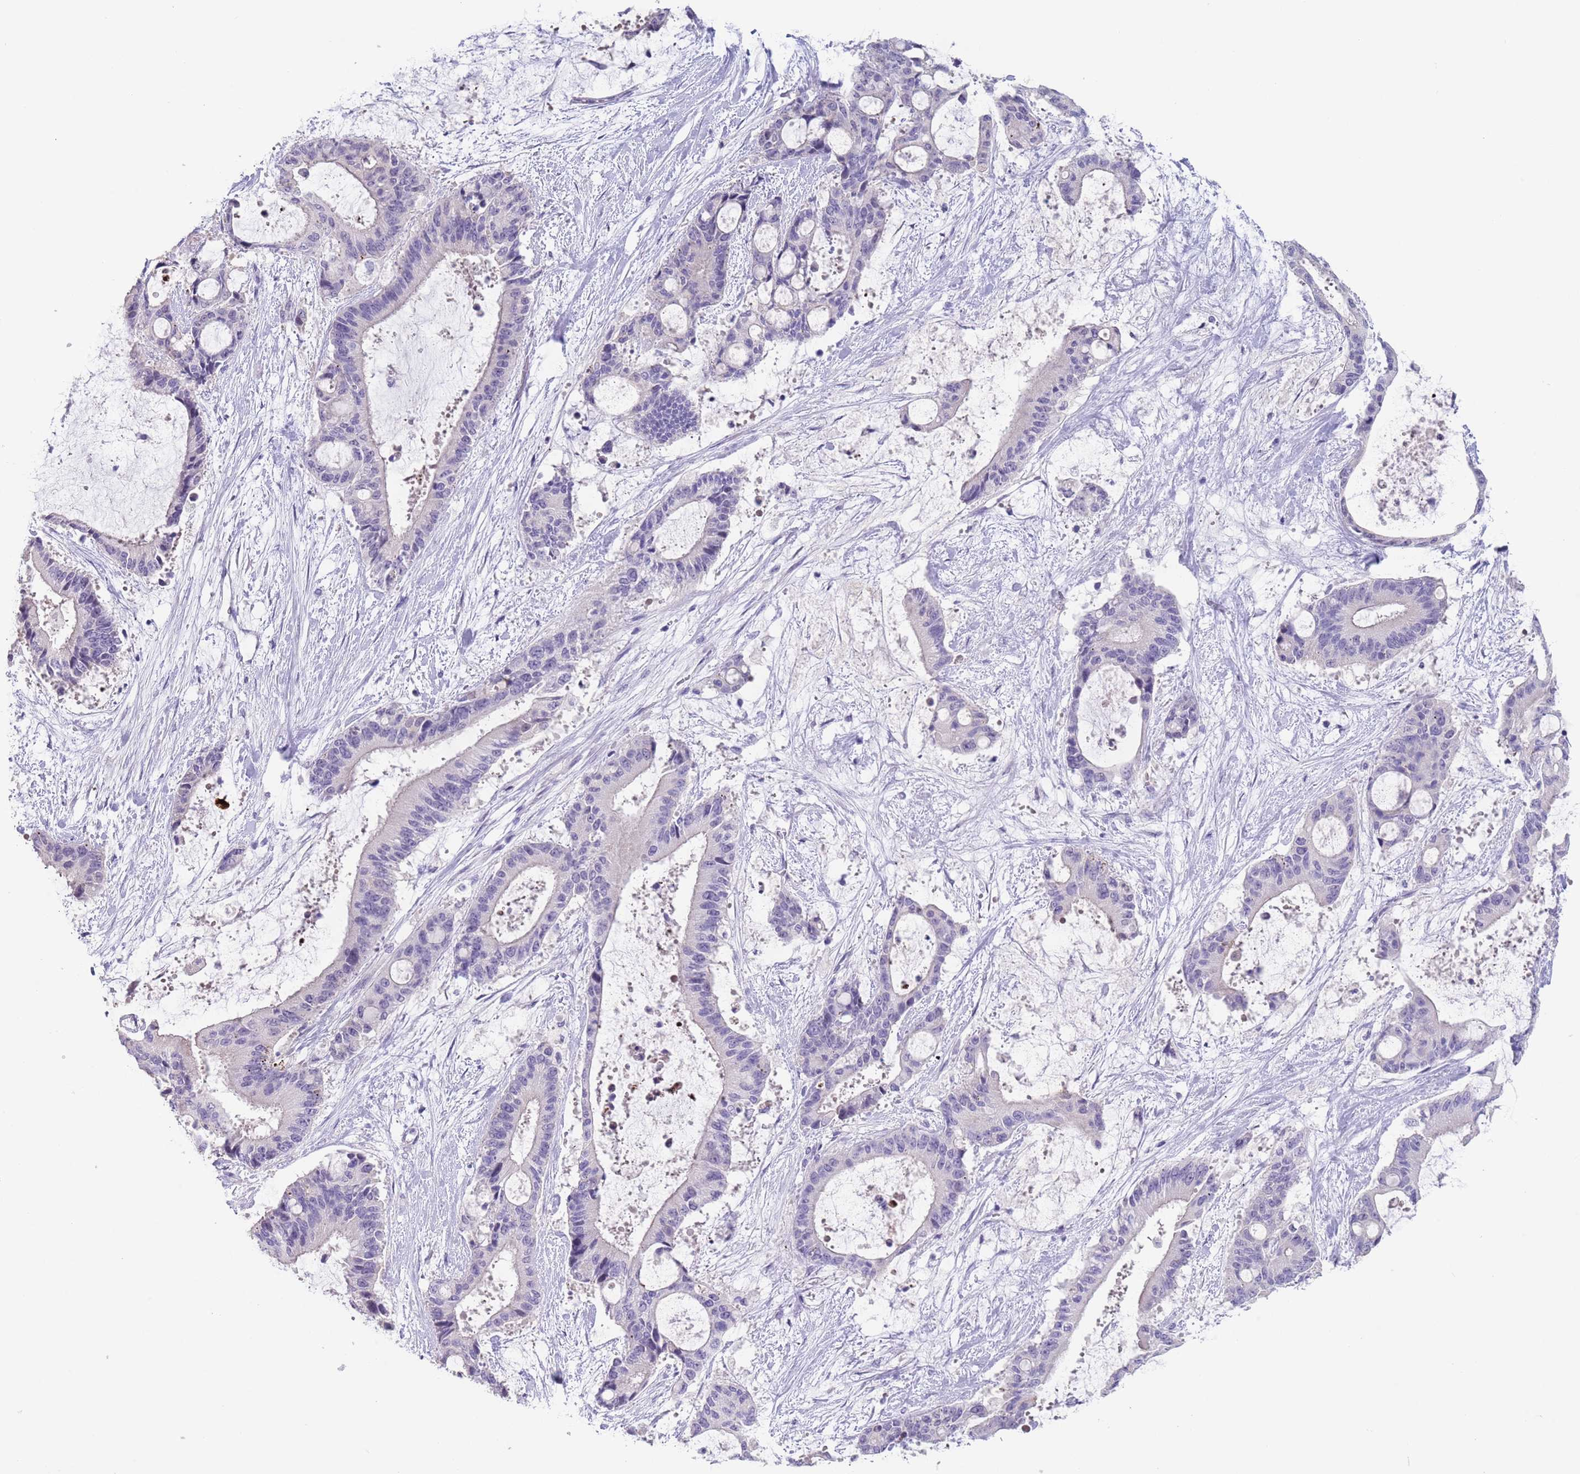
{"staining": {"intensity": "negative", "quantity": "none", "location": "none"}, "tissue": "liver cancer", "cell_type": "Tumor cells", "image_type": "cancer", "snomed": [{"axis": "morphology", "description": "Normal tissue, NOS"}, {"axis": "morphology", "description": "Cholangiocarcinoma"}, {"axis": "topography", "description": "Liver"}, {"axis": "topography", "description": "Peripheral nerve tissue"}], "caption": "A high-resolution image shows immunohistochemistry (IHC) staining of cholangiocarcinoma (liver), which displays no significant staining in tumor cells.", "gene": "SPIRE2", "patient": {"sex": "female", "age": 73}}